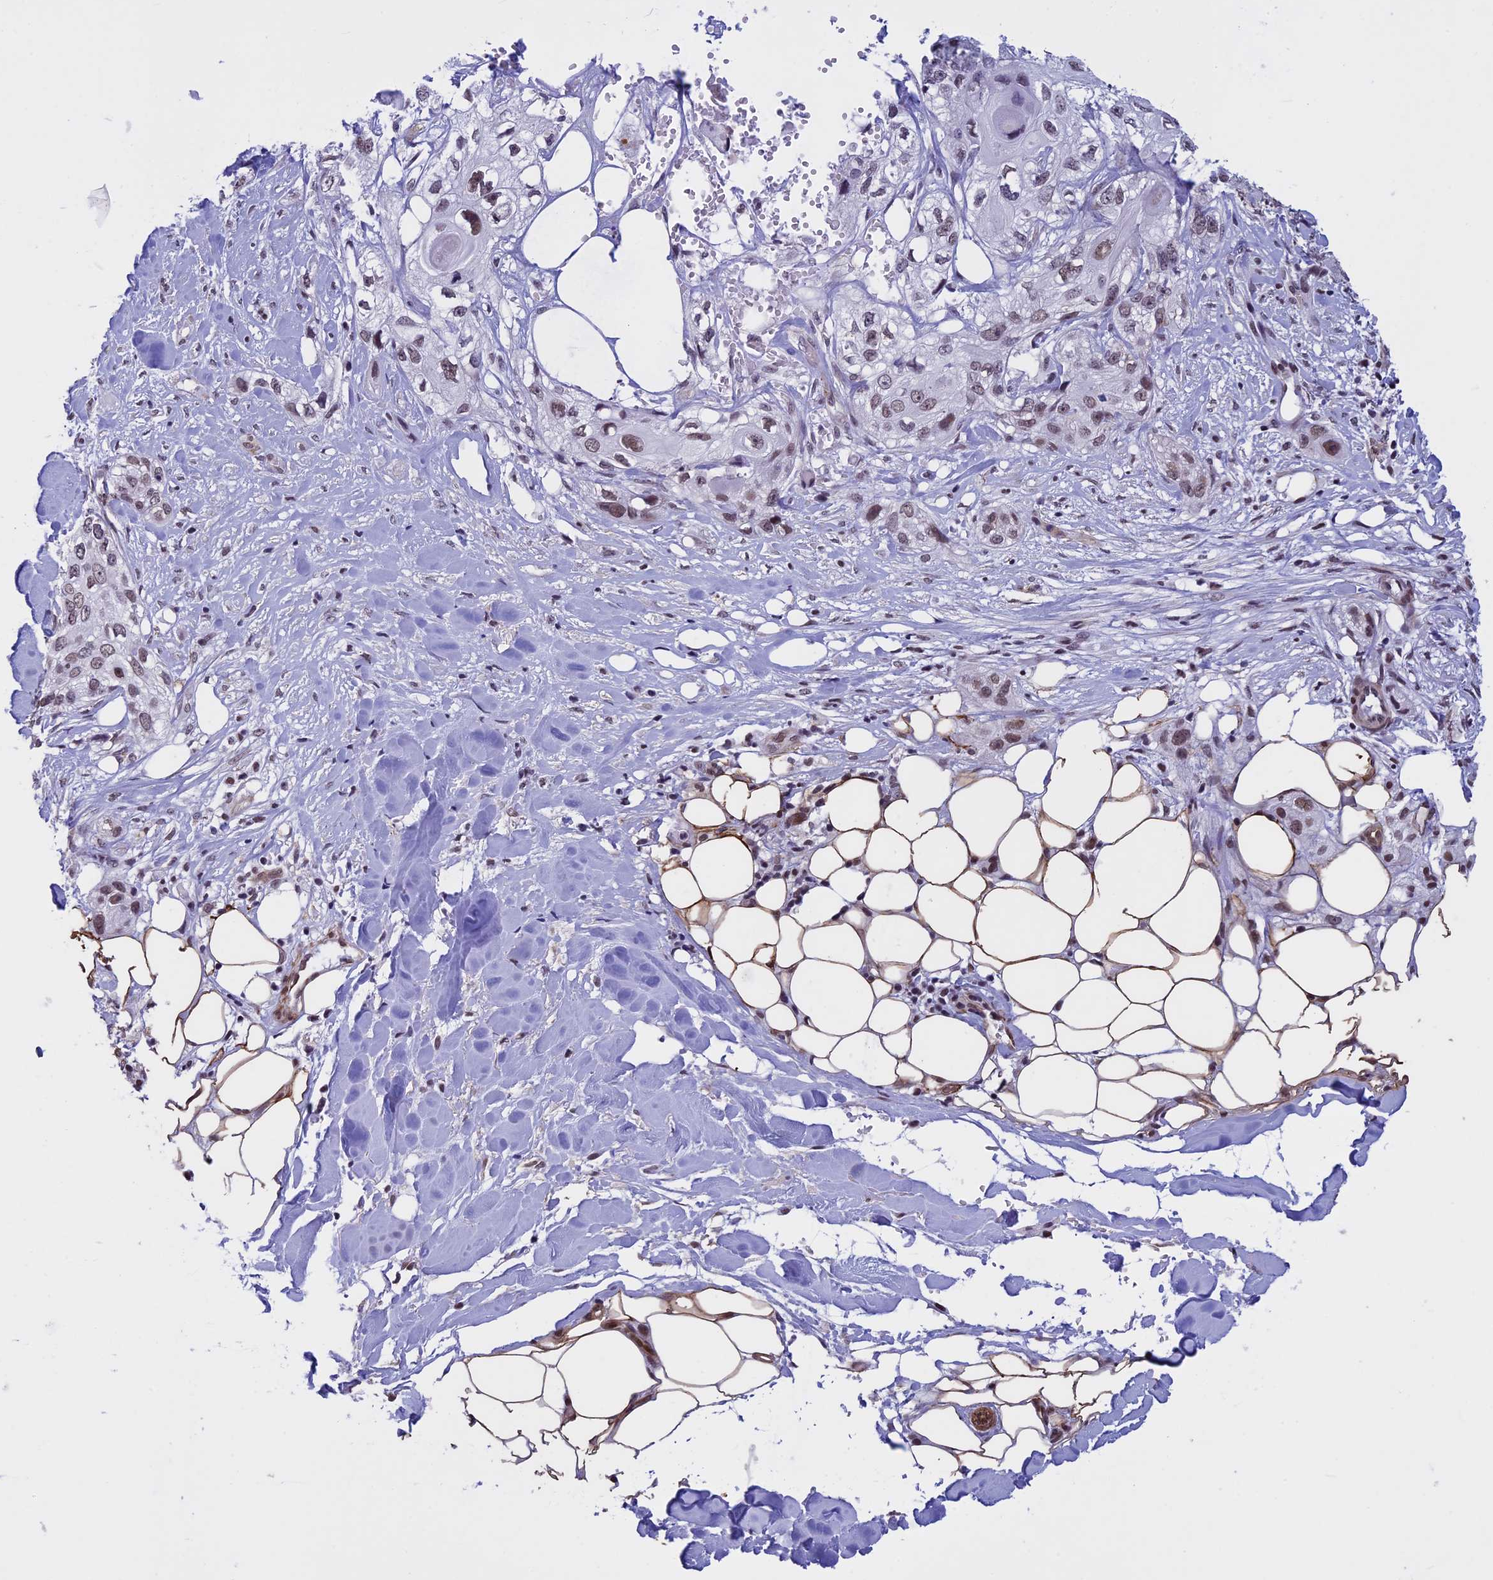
{"staining": {"intensity": "moderate", "quantity": "25%-75%", "location": "nuclear"}, "tissue": "skin cancer", "cell_type": "Tumor cells", "image_type": "cancer", "snomed": [{"axis": "morphology", "description": "Normal tissue, NOS"}, {"axis": "morphology", "description": "Squamous cell carcinoma, NOS"}, {"axis": "topography", "description": "Skin"}], "caption": "This photomicrograph exhibits immunohistochemistry (IHC) staining of human skin cancer, with medium moderate nuclear positivity in about 25%-75% of tumor cells.", "gene": "NIPBL", "patient": {"sex": "male", "age": 72}}